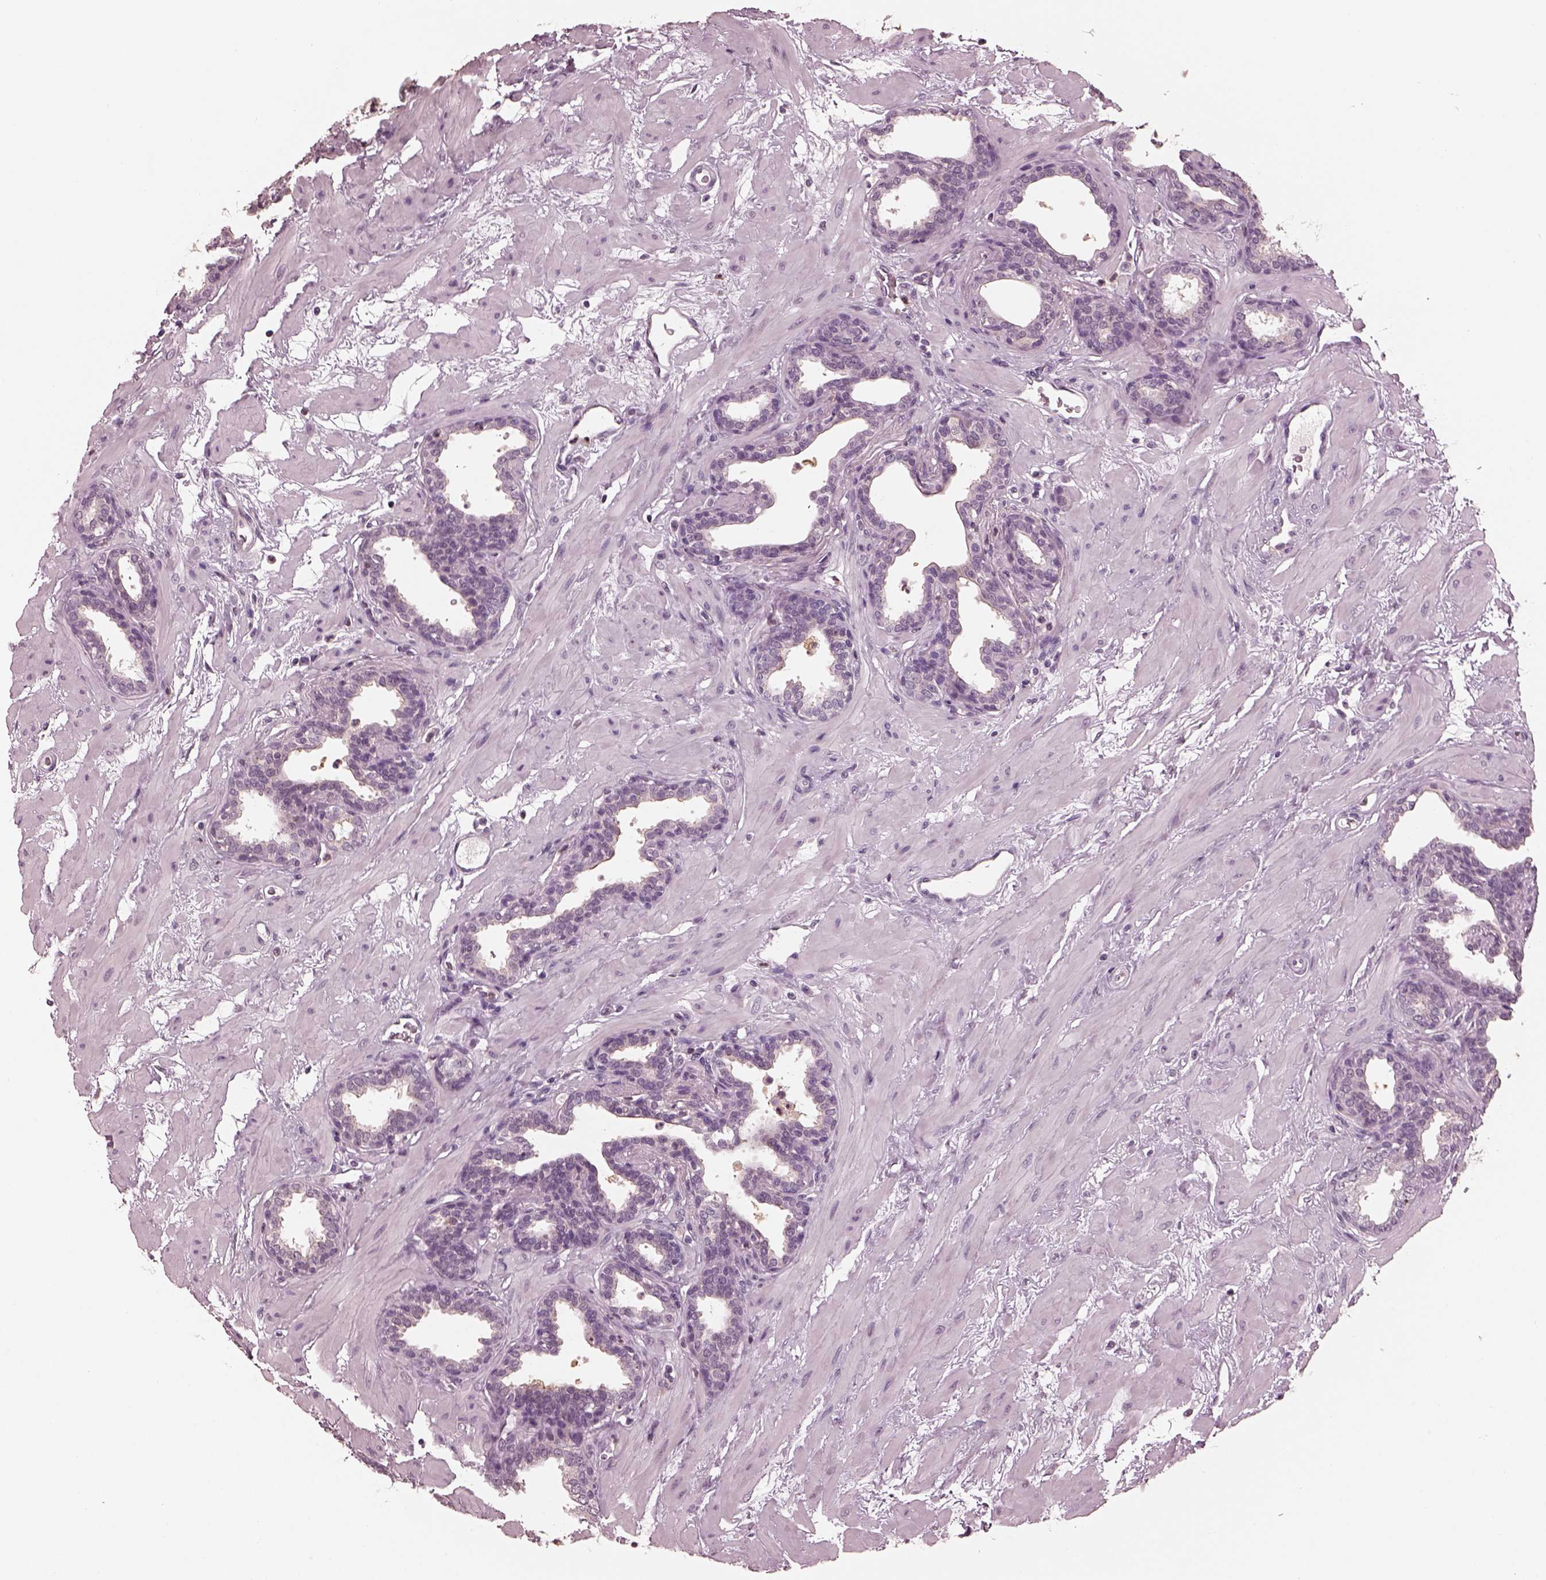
{"staining": {"intensity": "negative", "quantity": "none", "location": "none"}, "tissue": "prostate", "cell_type": "Glandular cells", "image_type": "normal", "snomed": [{"axis": "morphology", "description": "Normal tissue, NOS"}, {"axis": "topography", "description": "Prostate"}], "caption": "An immunohistochemistry (IHC) photomicrograph of normal prostate is shown. There is no staining in glandular cells of prostate.", "gene": "TSKS", "patient": {"sex": "male", "age": 37}}